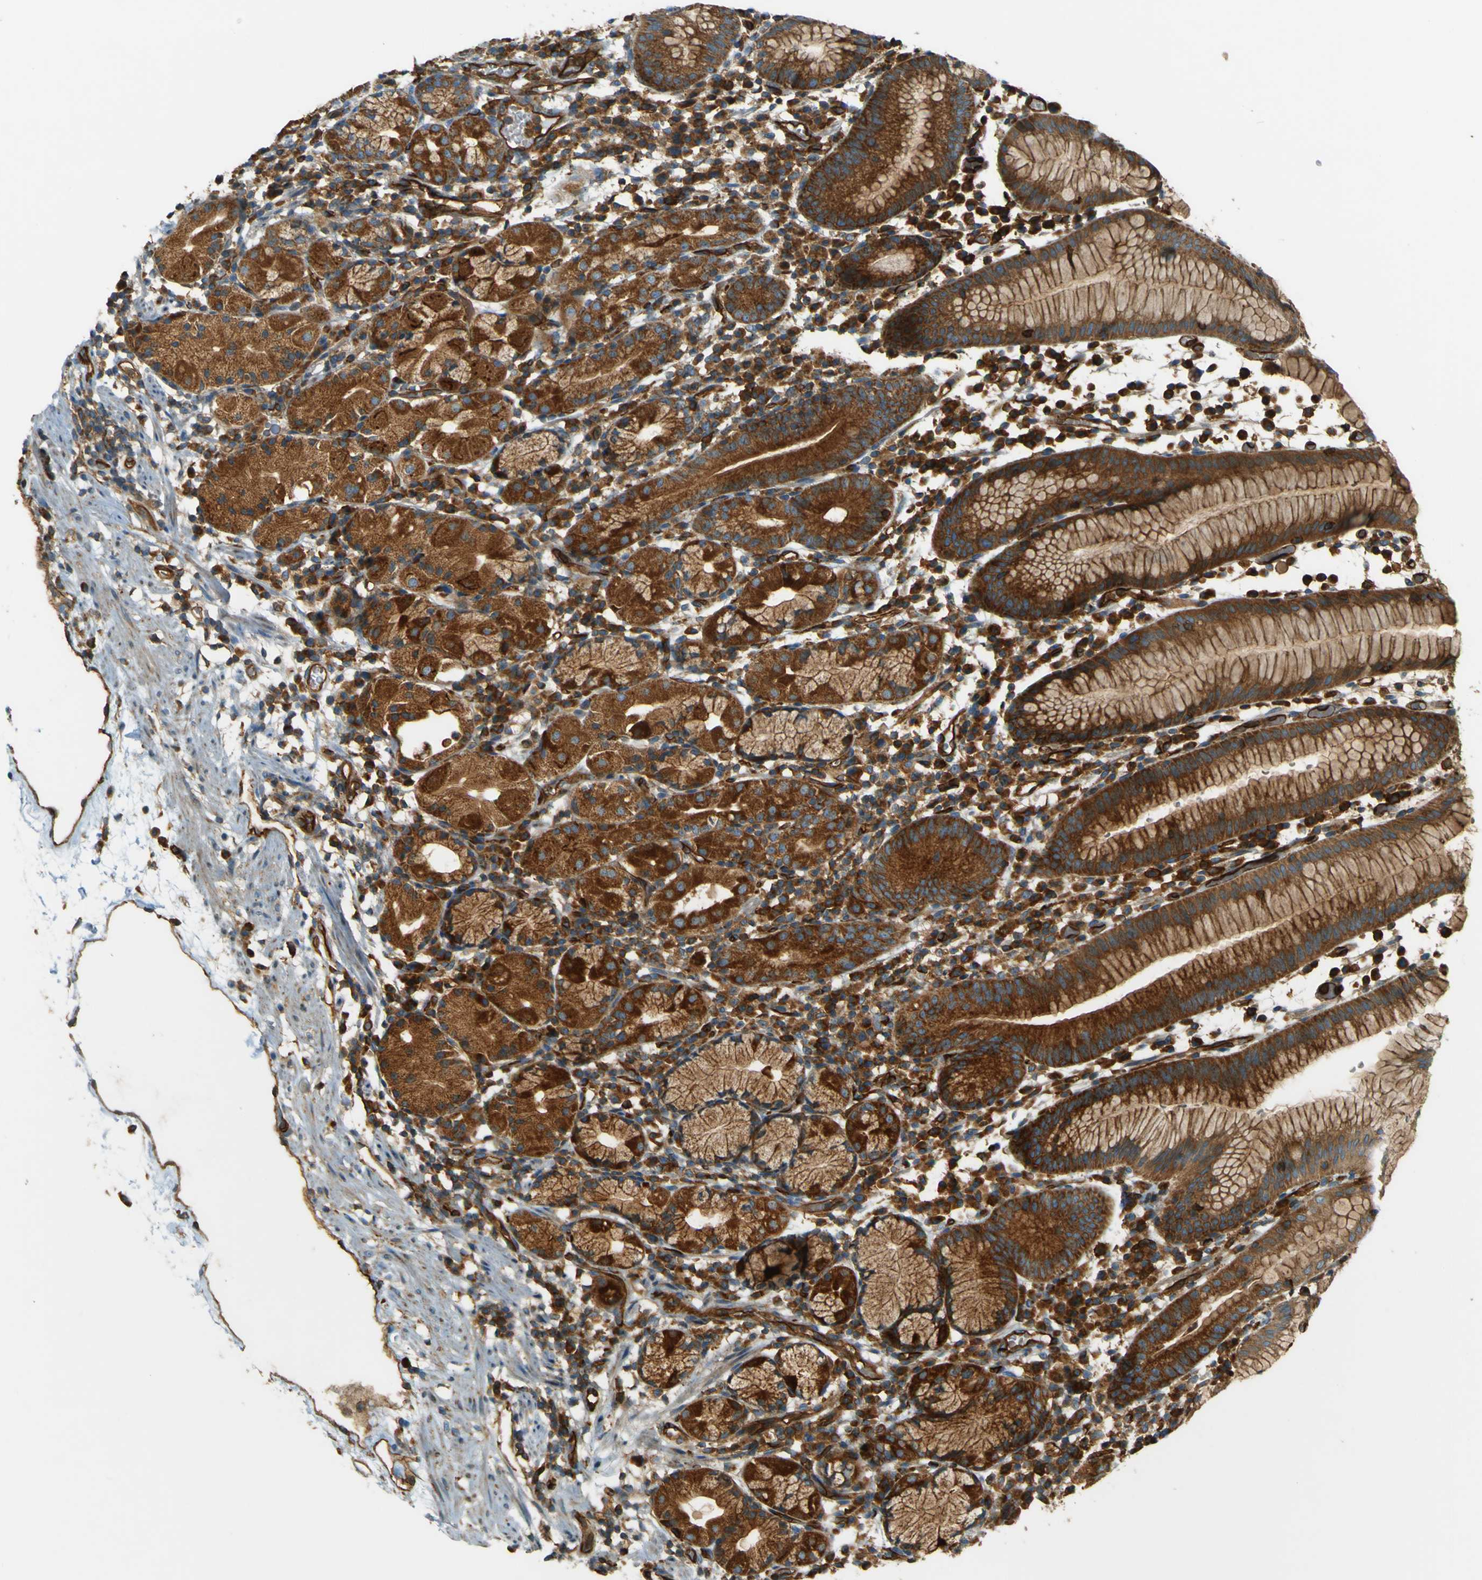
{"staining": {"intensity": "strong", "quantity": ">75%", "location": "cytoplasmic/membranous"}, "tissue": "stomach", "cell_type": "Glandular cells", "image_type": "normal", "snomed": [{"axis": "morphology", "description": "Normal tissue, NOS"}, {"axis": "topography", "description": "Stomach"}, {"axis": "topography", "description": "Stomach, lower"}], "caption": "Protein positivity by immunohistochemistry demonstrates strong cytoplasmic/membranous positivity in about >75% of glandular cells in unremarkable stomach.", "gene": "DNAJC5", "patient": {"sex": "female", "age": 75}}